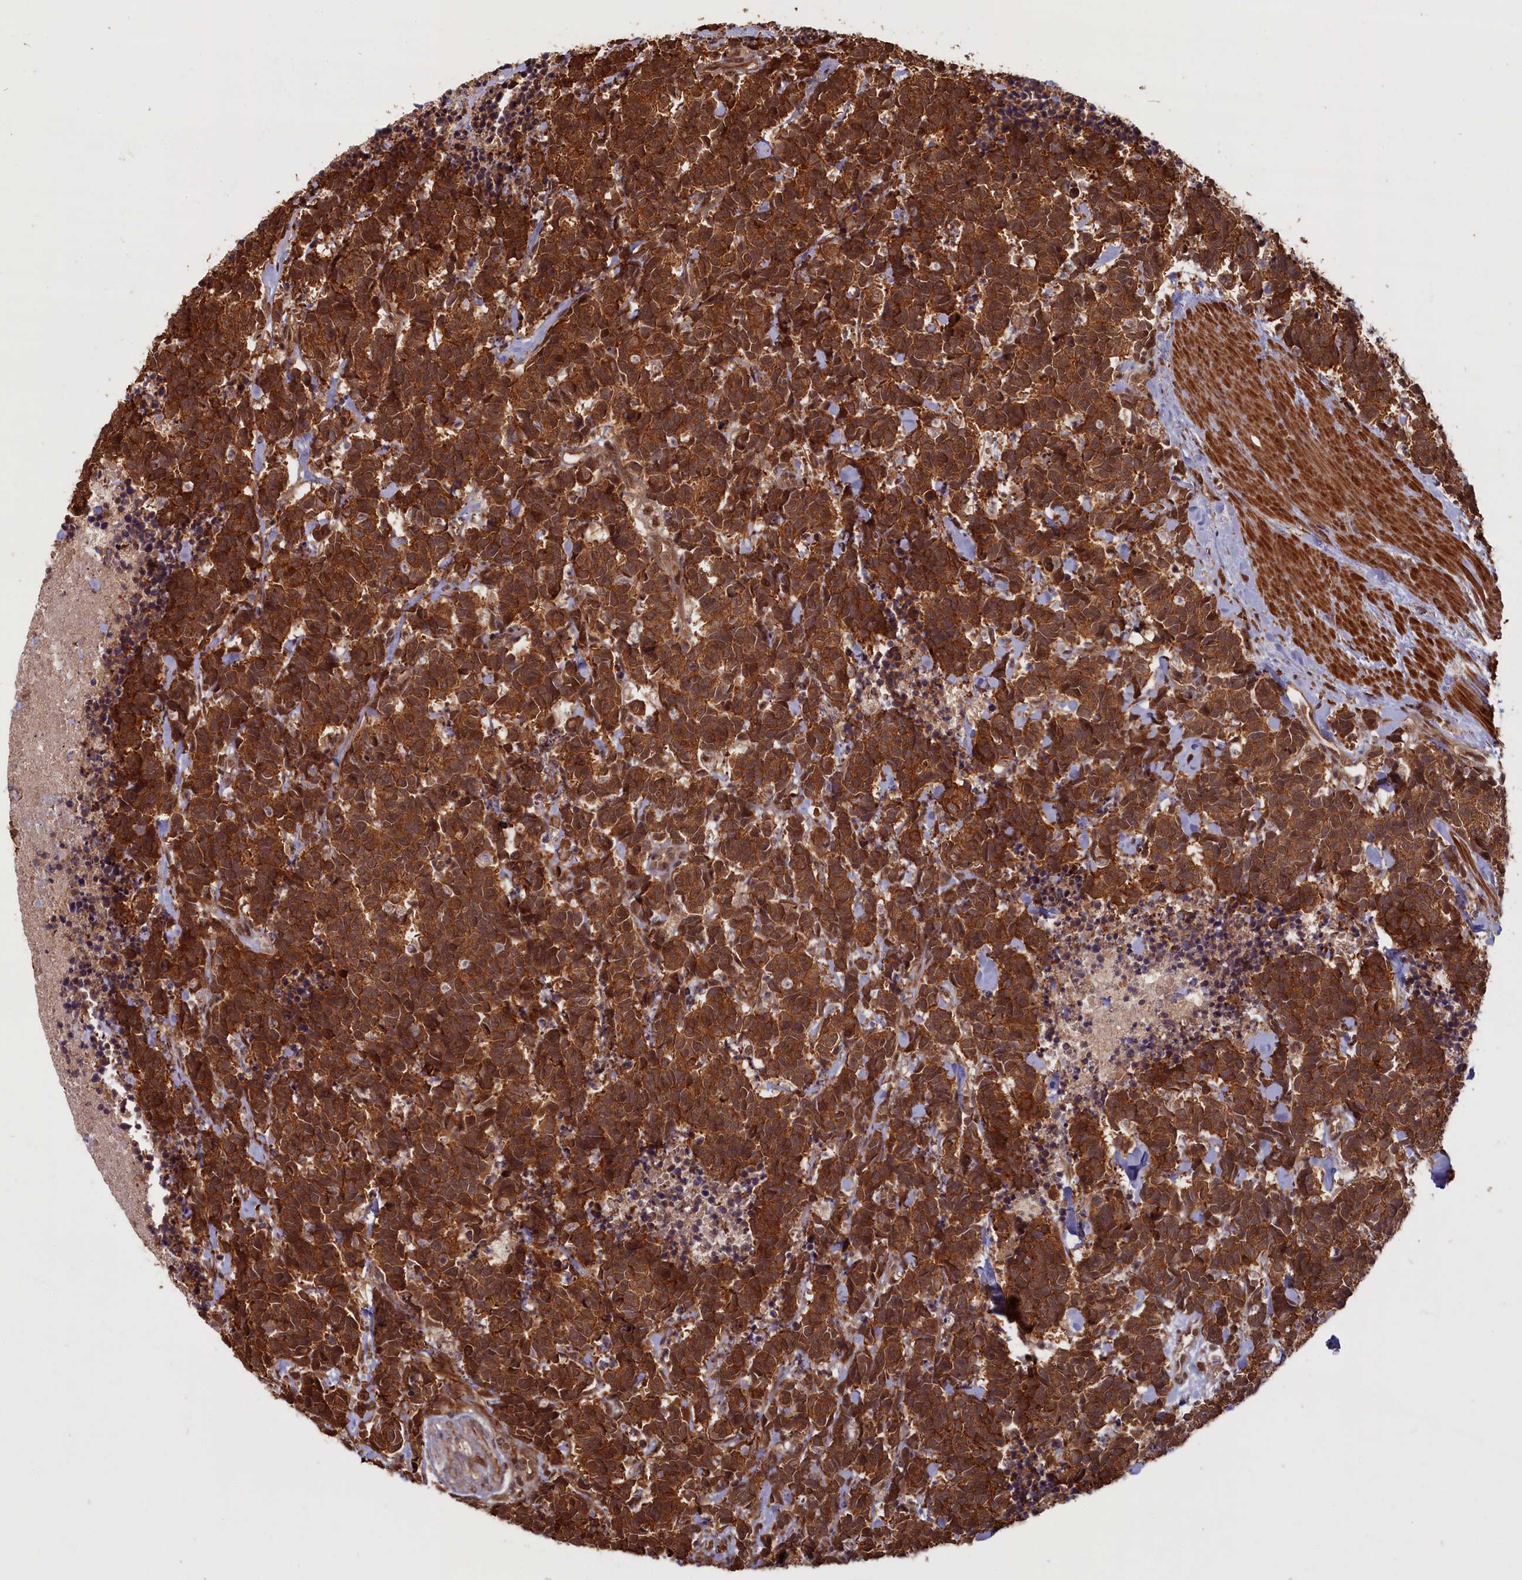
{"staining": {"intensity": "strong", "quantity": ">75%", "location": "cytoplasmic/membranous"}, "tissue": "carcinoid", "cell_type": "Tumor cells", "image_type": "cancer", "snomed": [{"axis": "morphology", "description": "Carcinoma, NOS"}, {"axis": "morphology", "description": "Carcinoid, malignant, NOS"}, {"axis": "topography", "description": "Prostate"}], "caption": "A histopathology image of human carcinoid stained for a protein exhibits strong cytoplasmic/membranous brown staining in tumor cells.", "gene": "HIF3A", "patient": {"sex": "male", "age": 57}}